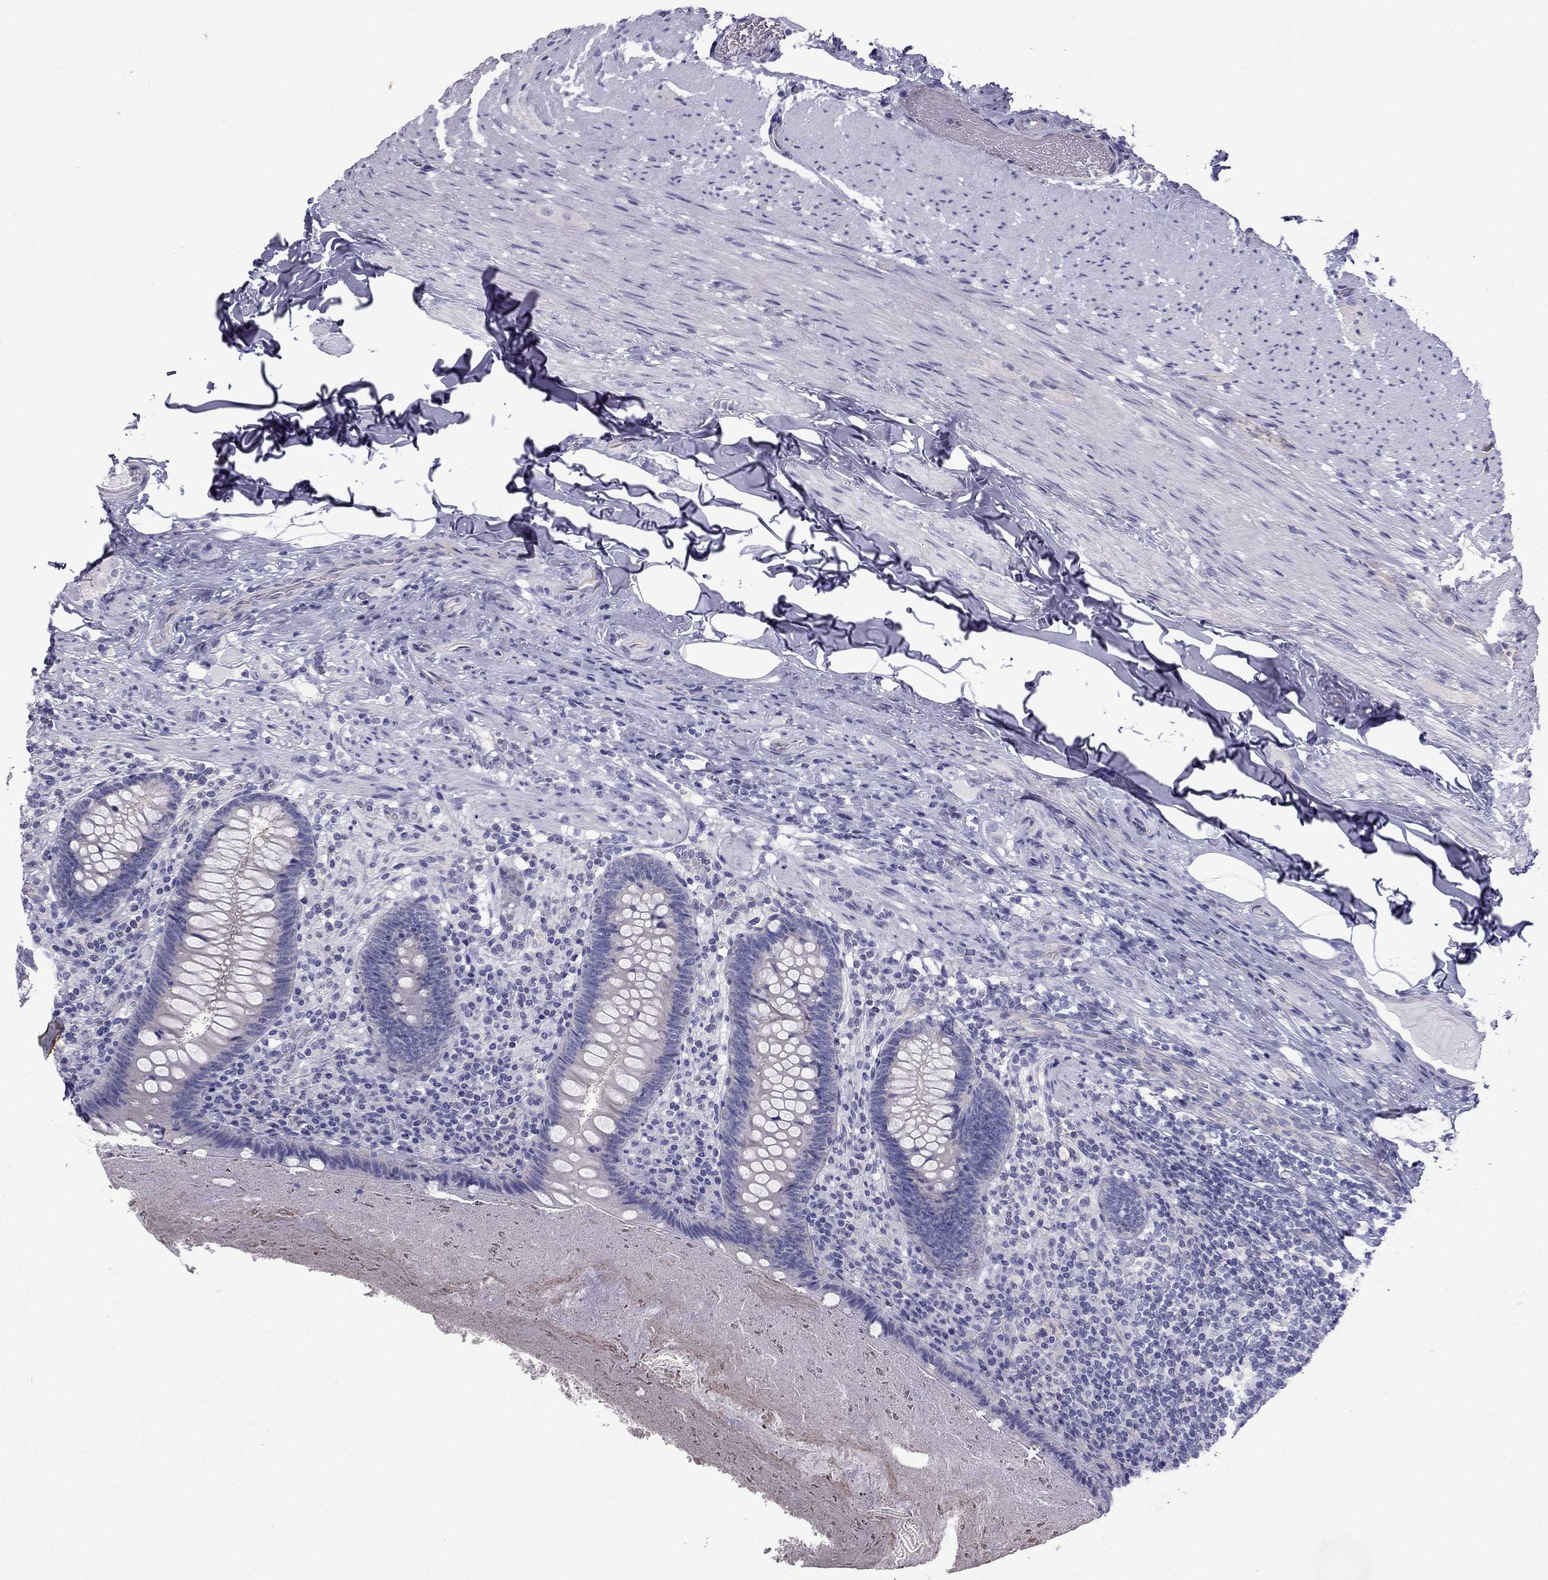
{"staining": {"intensity": "negative", "quantity": "none", "location": "none"}, "tissue": "appendix", "cell_type": "Glandular cells", "image_type": "normal", "snomed": [{"axis": "morphology", "description": "Normal tissue, NOS"}, {"axis": "topography", "description": "Appendix"}], "caption": "High power microscopy histopathology image of an immunohistochemistry (IHC) image of benign appendix, revealing no significant staining in glandular cells. (Brightfield microscopy of DAB IHC at high magnification).", "gene": "GJA8", "patient": {"sex": "male", "age": 47}}